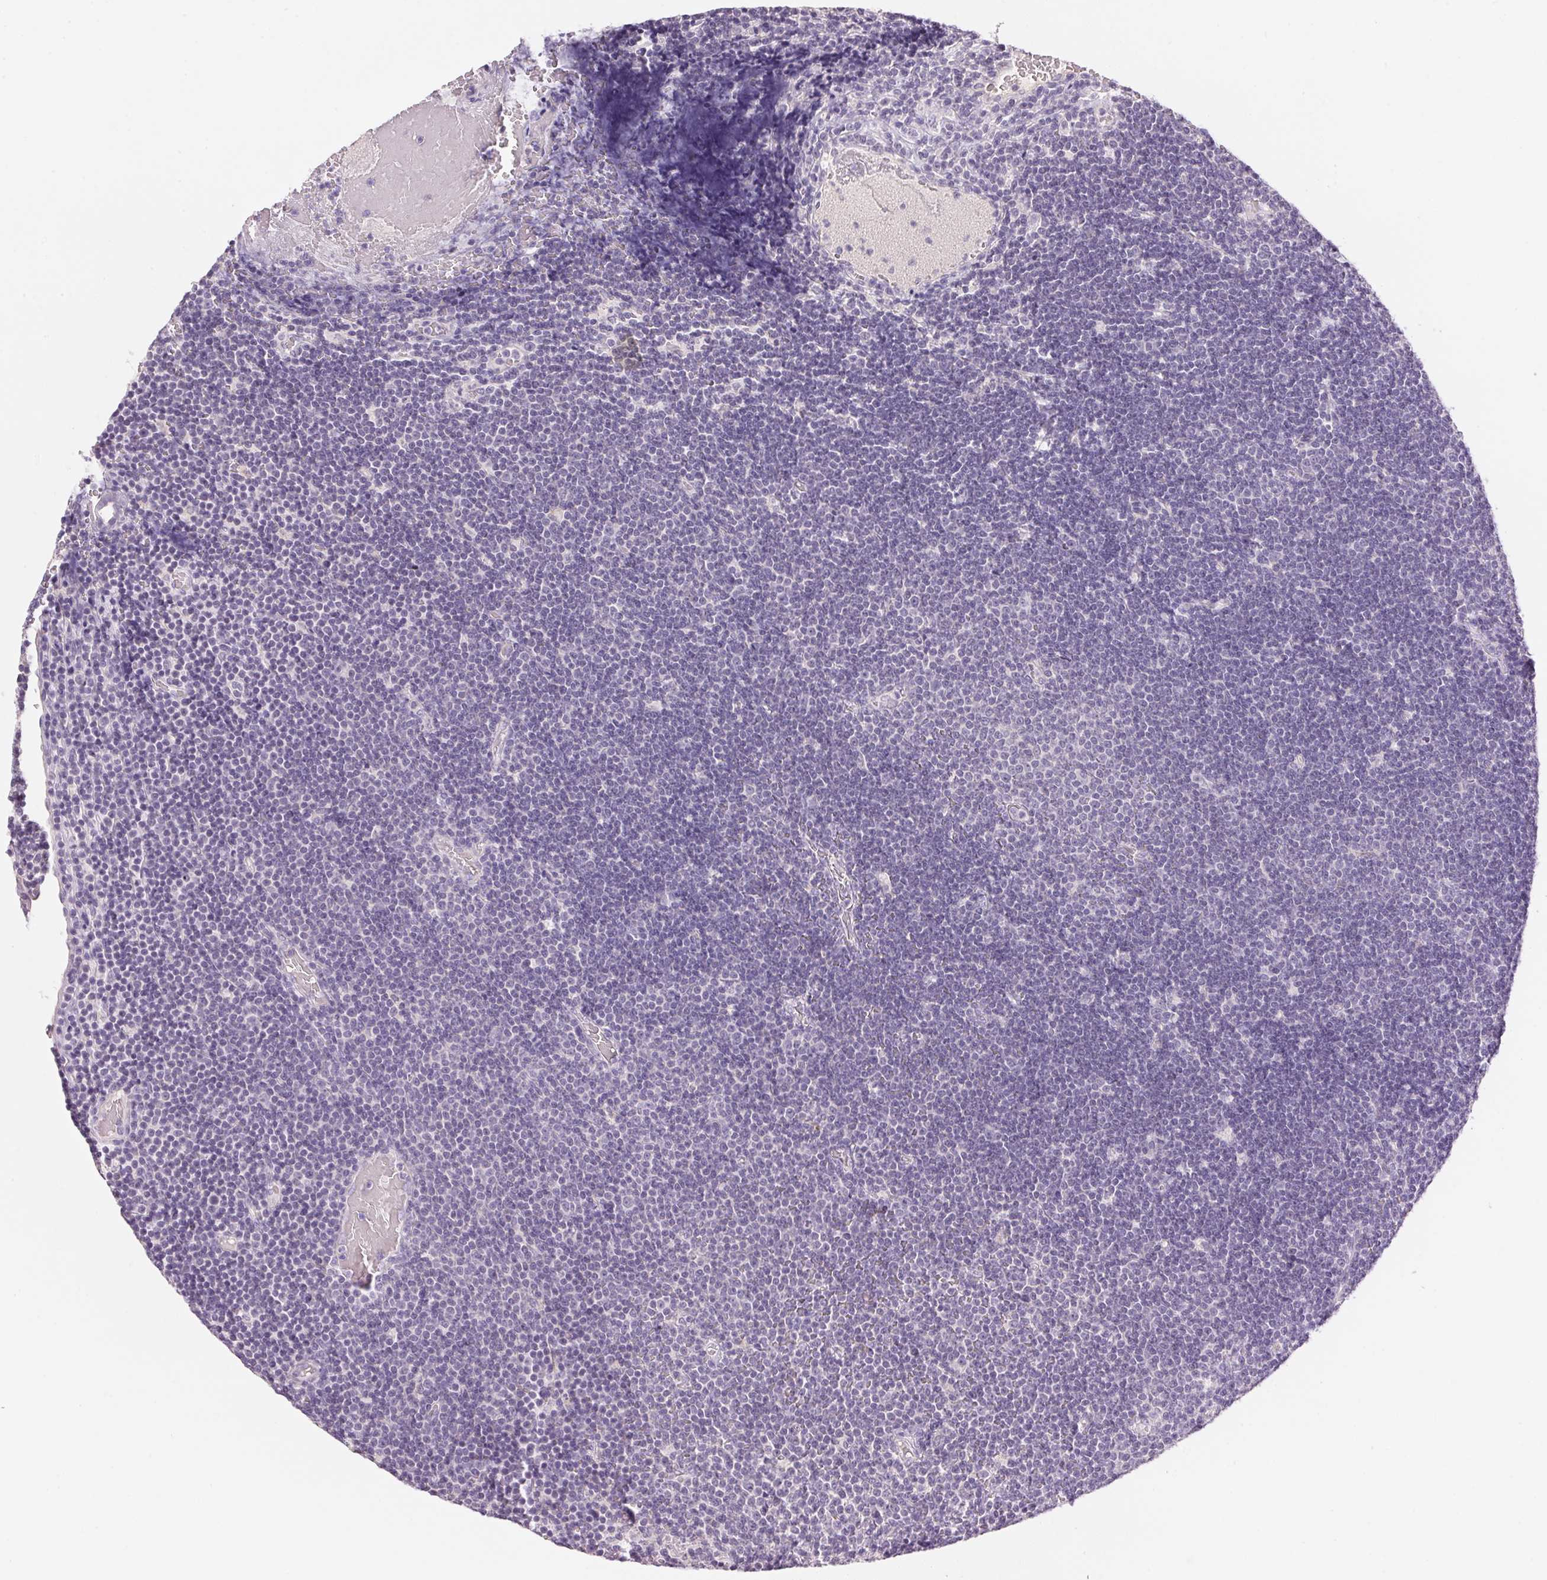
{"staining": {"intensity": "negative", "quantity": "none", "location": "none"}, "tissue": "lymphoma", "cell_type": "Tumor cells", "image_type": "cancer", "snomed": [{"axis": "morphology", "description": "Malignant lymphoma, non-Hodgkin's type, Low grade"}, {"axis": "topography", "description": "Brain"}], "caption": "Lymphoma stained for a protein using immunohistochemistry (IHC) exhibits no expression tumor cells.", "gene": "CYP11B1", "patient": {"sex": "female", "age": 66}}